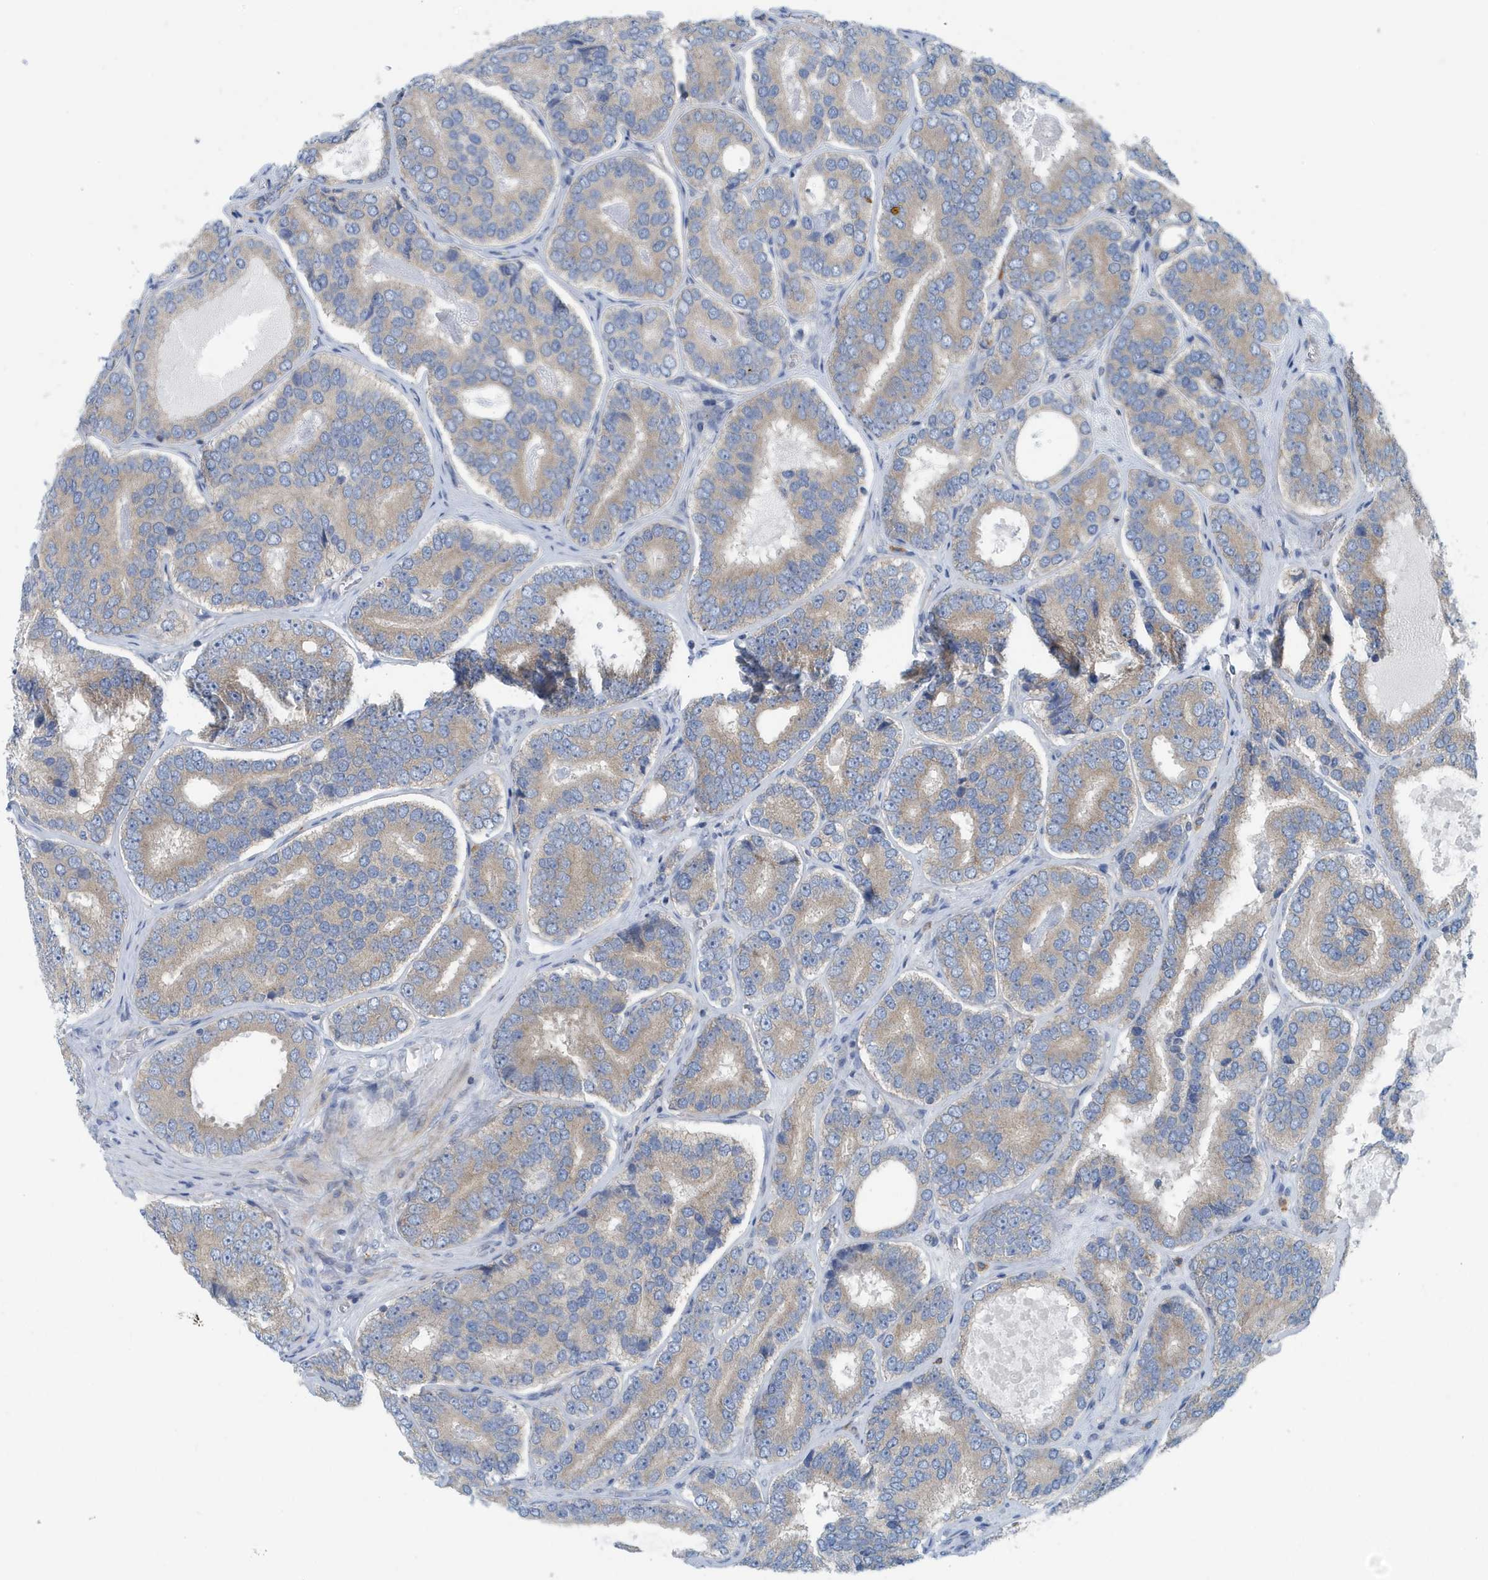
{"staining": {"intensity": "moderate", "quantity": ">75%", "location": "cytoplasmic/membranous"}, "tissue": "prostate cancer", "cell_type": "Tumor cells", "image_type": "cancer", "snomed": [{"axis": "morphology", "description": "Adenocarcinoma, High grade"}, {"axis": "topography", "description": "Prostate"}], "caption": "The image reveals immunohistochemical staining of high-grade adenocarcinoma (prostate). There is moderate cytoplasmic/membranous staining is seen in about >75% of tumor cells.", "gene": "PPM1M", "patient": {"sex": "male", "age": 56}}